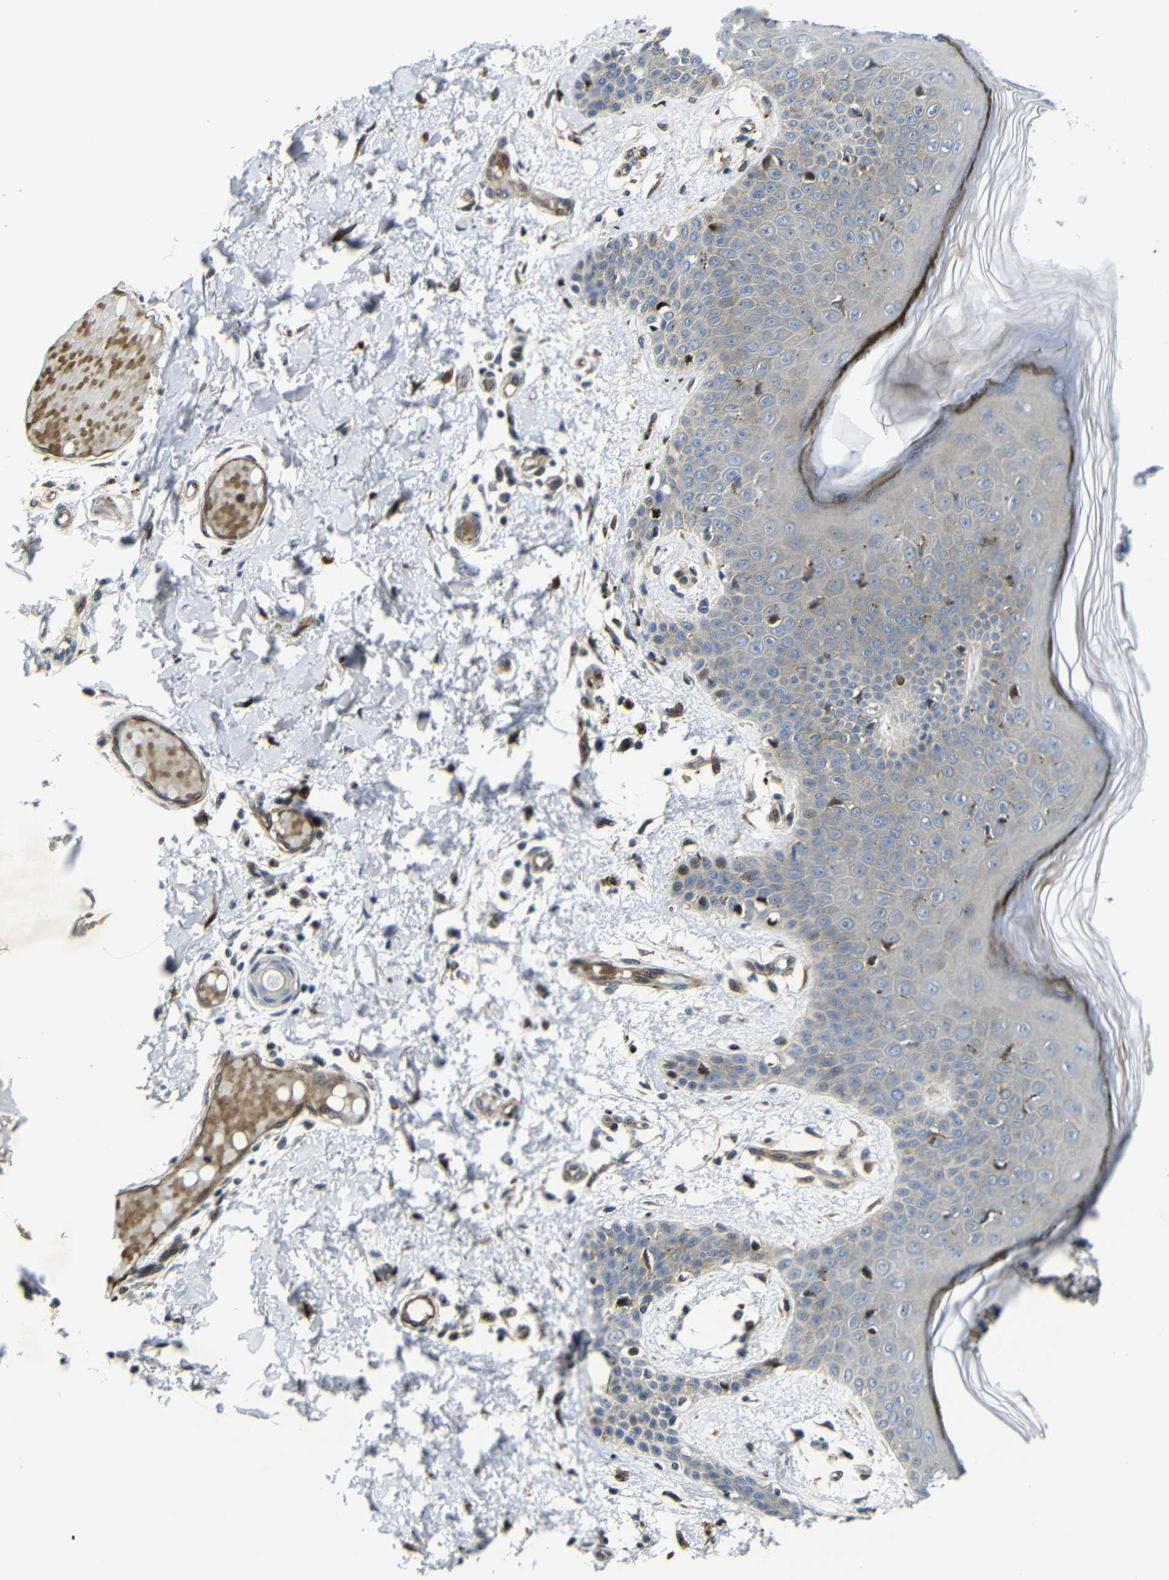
{"staining": {"intensity": "moderate", "quantity": ">75%", "location": "cytoplasmic/membranous"}, "tissue": "skin", "cell_type": "Fibroblasts", "image_type": "normal", "snomed": [{"axis": "morphology", "description": "Normal tissue, NOS"}, {"axis": "topography", "description": "Skin"}], "caption": "A medium amount of moderate cytoplasmic/membranous staining is appreciated in about >75% of fibroblasts in normal skin. The staining was performed using DAB, with brown indicating positive protein expression. Nuclei are stained blue with hematoxylin.", "gene": "PARP14", "patient": {"sex": "male", "age": 53}}